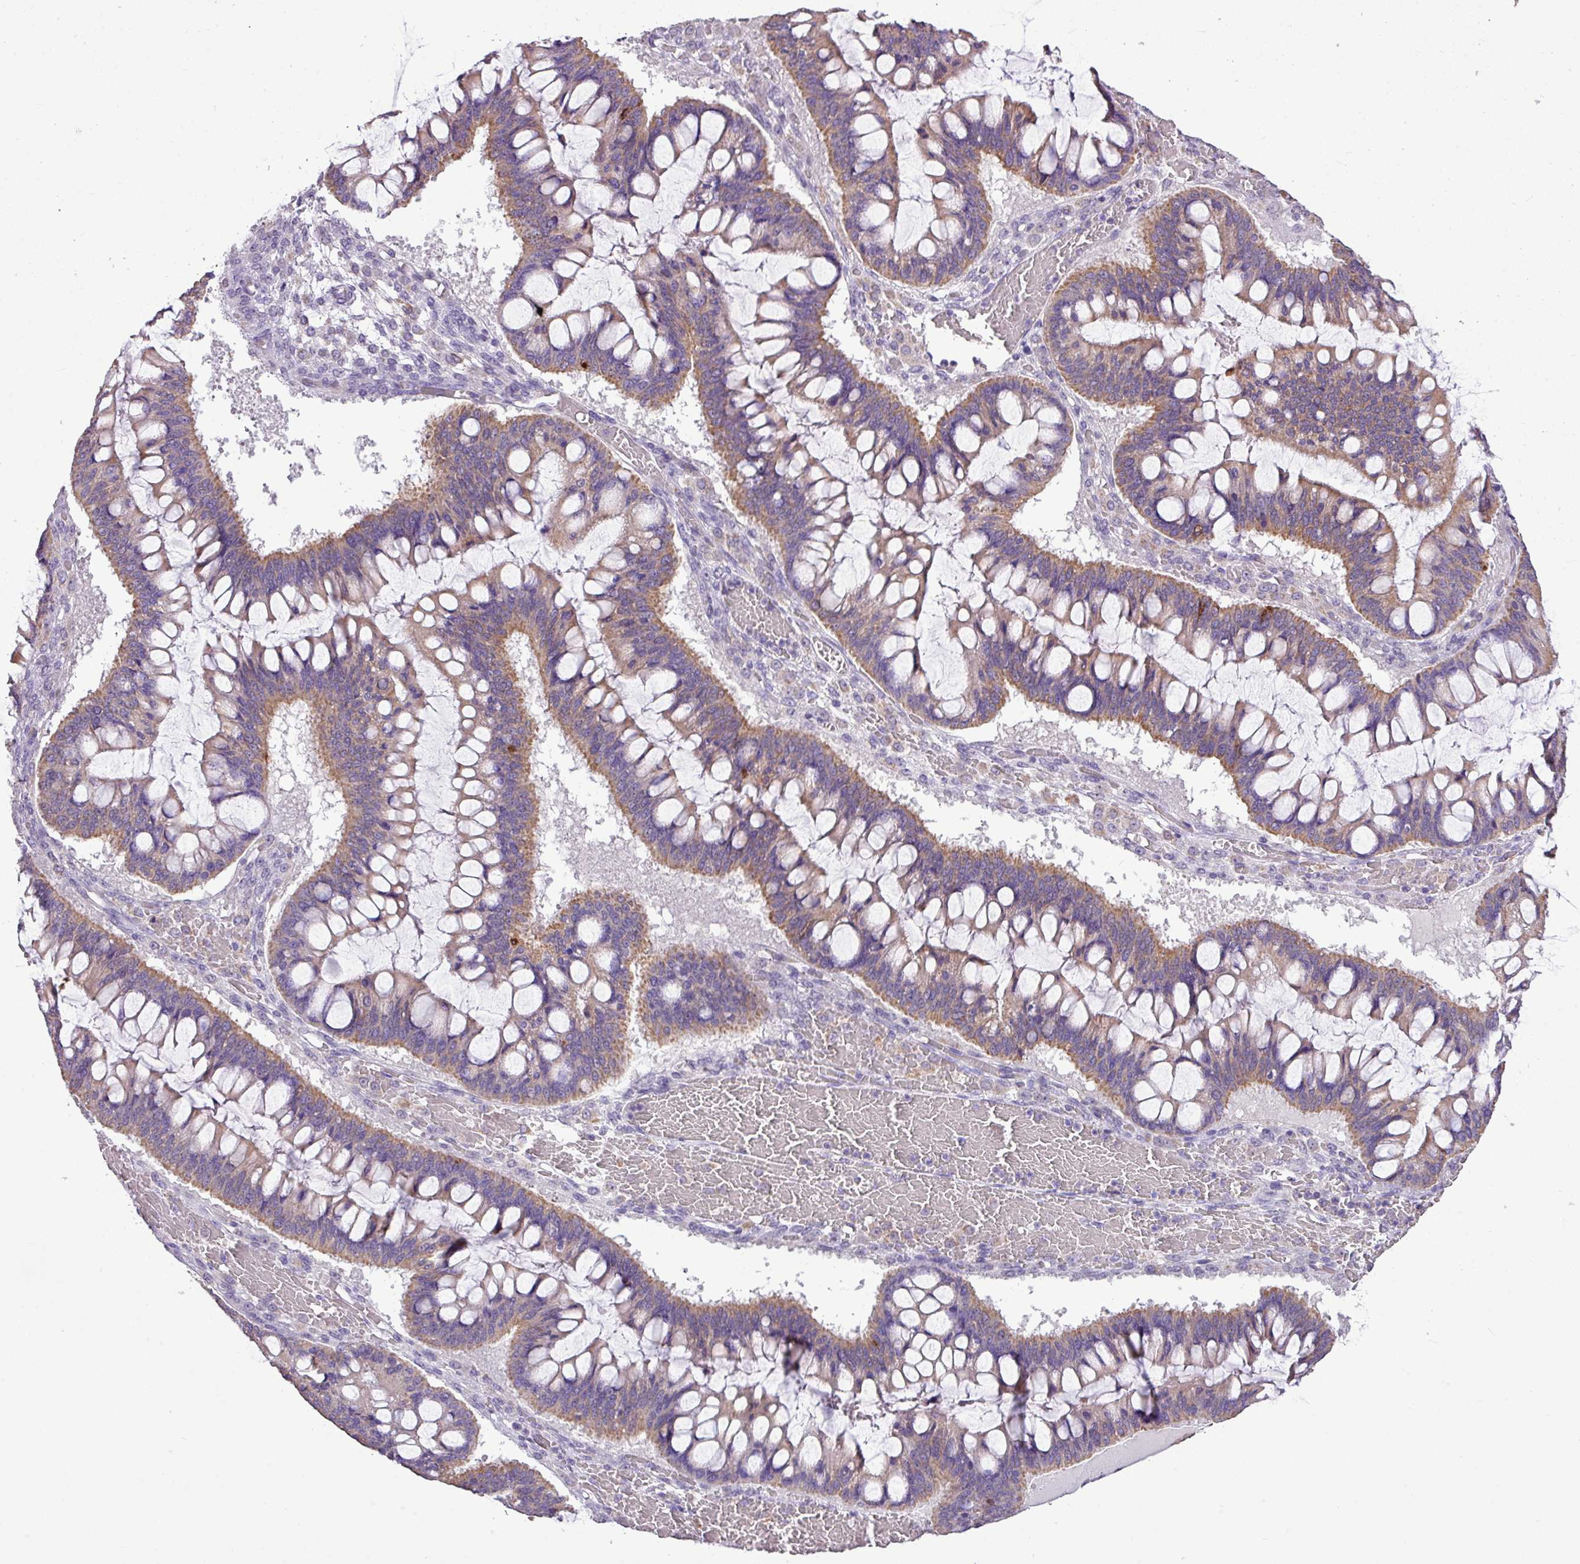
{"staining": {"intensity": "moderate", "quantity": "25%-75%", "location": "cytoplasmic/membranous"}, "tissue": "ovarian cancer", "cell_type": "Tumor cells", "image_type": "cancer", "snomed": [{"axis": "morphology", "description": "Cystadenocarcinoma, mucinous, NOS"}, {"axis": "topography", "description": "Ovary"}], "caption": "Immunohistochemical staining of human ovarian cancer exhibits medium levels of moderate cytoplasmic/membranous expression in approximately 25%-75% of tumor cells.", "gene": "ALDH2", "patient": {"sex": "female", "age": 73}}